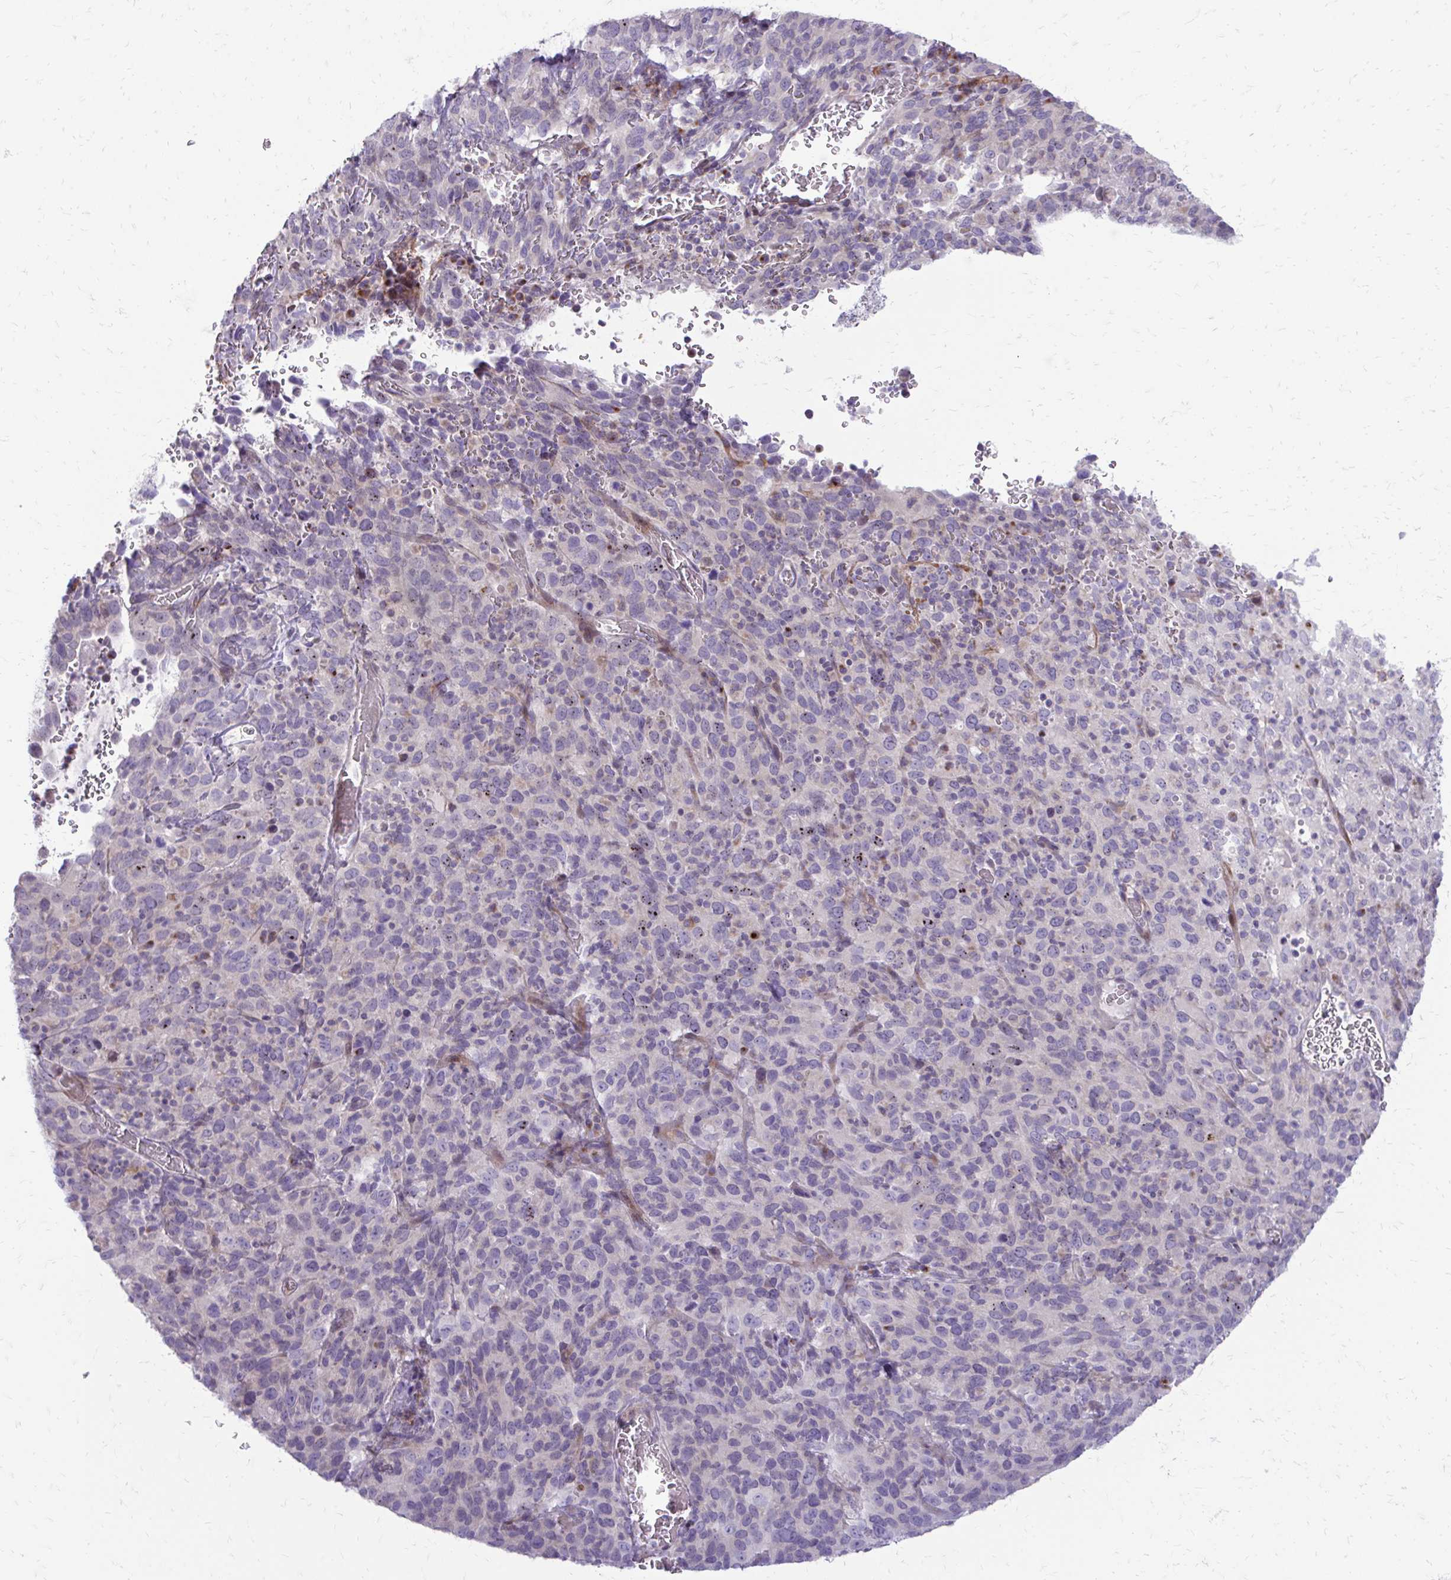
{"staining": {"intensity": "negative", "quantity": "none", "location": "none"}, "tissue": "cervical cancer", "cell_type": "Tumor cells", "image_type": "cancer", "snomed": [{"axis": "morphology", "description": "Normal tissue, NOS"}, {"axis": "morphology", "description": "Squamous cell carcinoma, NOS"}, {"axis": "topography", "description": "Cervix"}], "caption": "IHC micrograph of neoplastic tissue: human cervical cancer stained with DAB (3,3'-diaminobenzidine) demonstrates no significant protein staining in tumor cells.", "gene": "FUNDC2", "patient": {"sex": "female", "age": 51}}